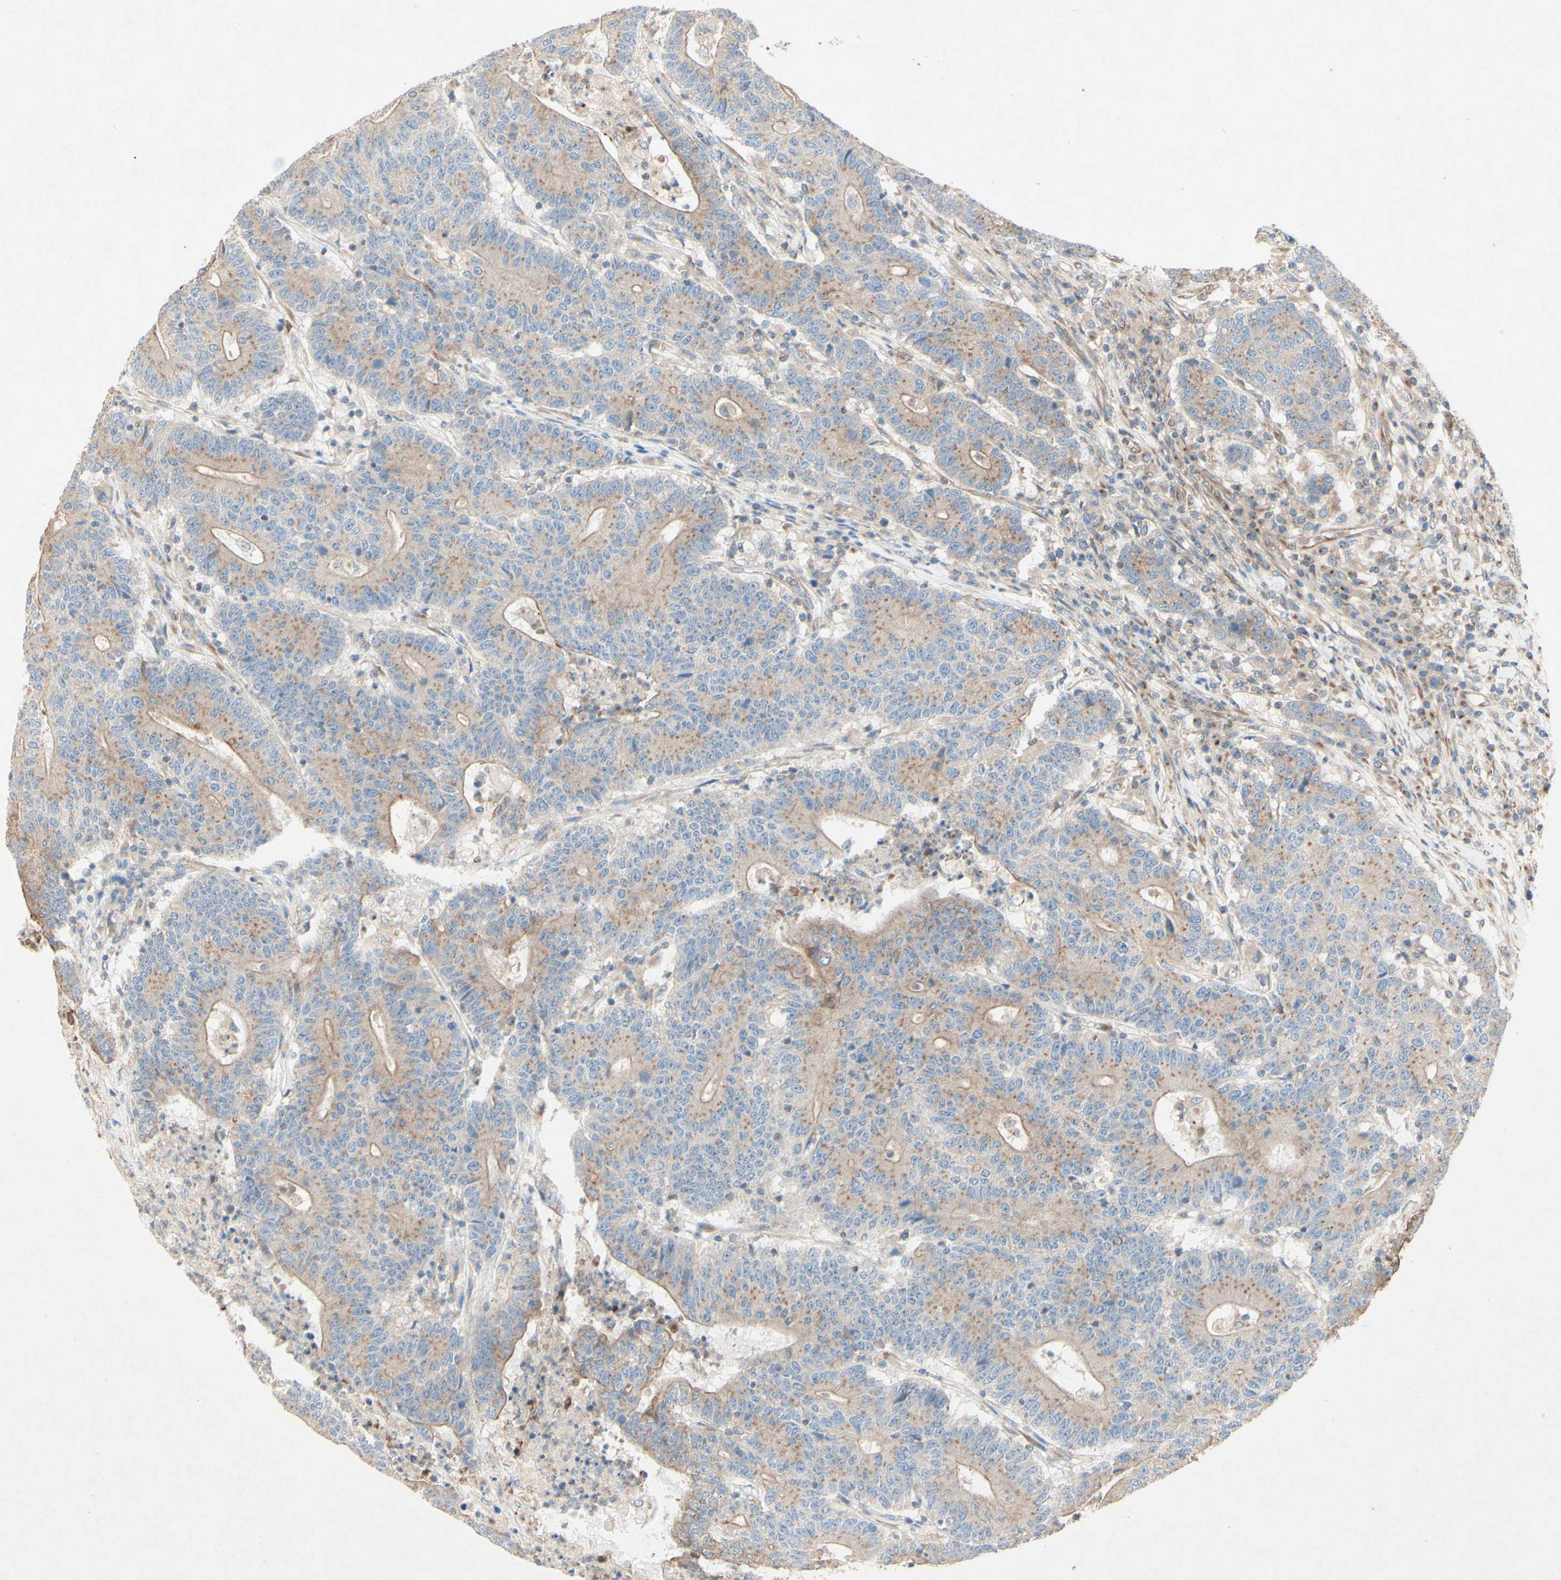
{"staining": {"intensity": "weak", "quantity": ">75%", "location": "cytoplasmic/membranous"}, "tissue": "colorectal cancer", "cell_type": "Tumor cells", "image_type": "cancer", "snomed": [{"axis": "morphology", "description": "Normal tissue, NOS"}, {"axis": "morphology", "description": "Adenocarcinoma, NOS"}, {"axis": "topography", "description": "Colon"}], "caption": "Protein analysis of colorectal cancer tissue demonstrates weak cytoplasmic/membranous staining in approximately >75% of tumor cells. The staining was performed using DAB, with brown indicating positive protein expression. Nuclei are stained blue with hematoxylin.", "gene": "MTM1", "patient": {"sex": "female", "age": 75}}